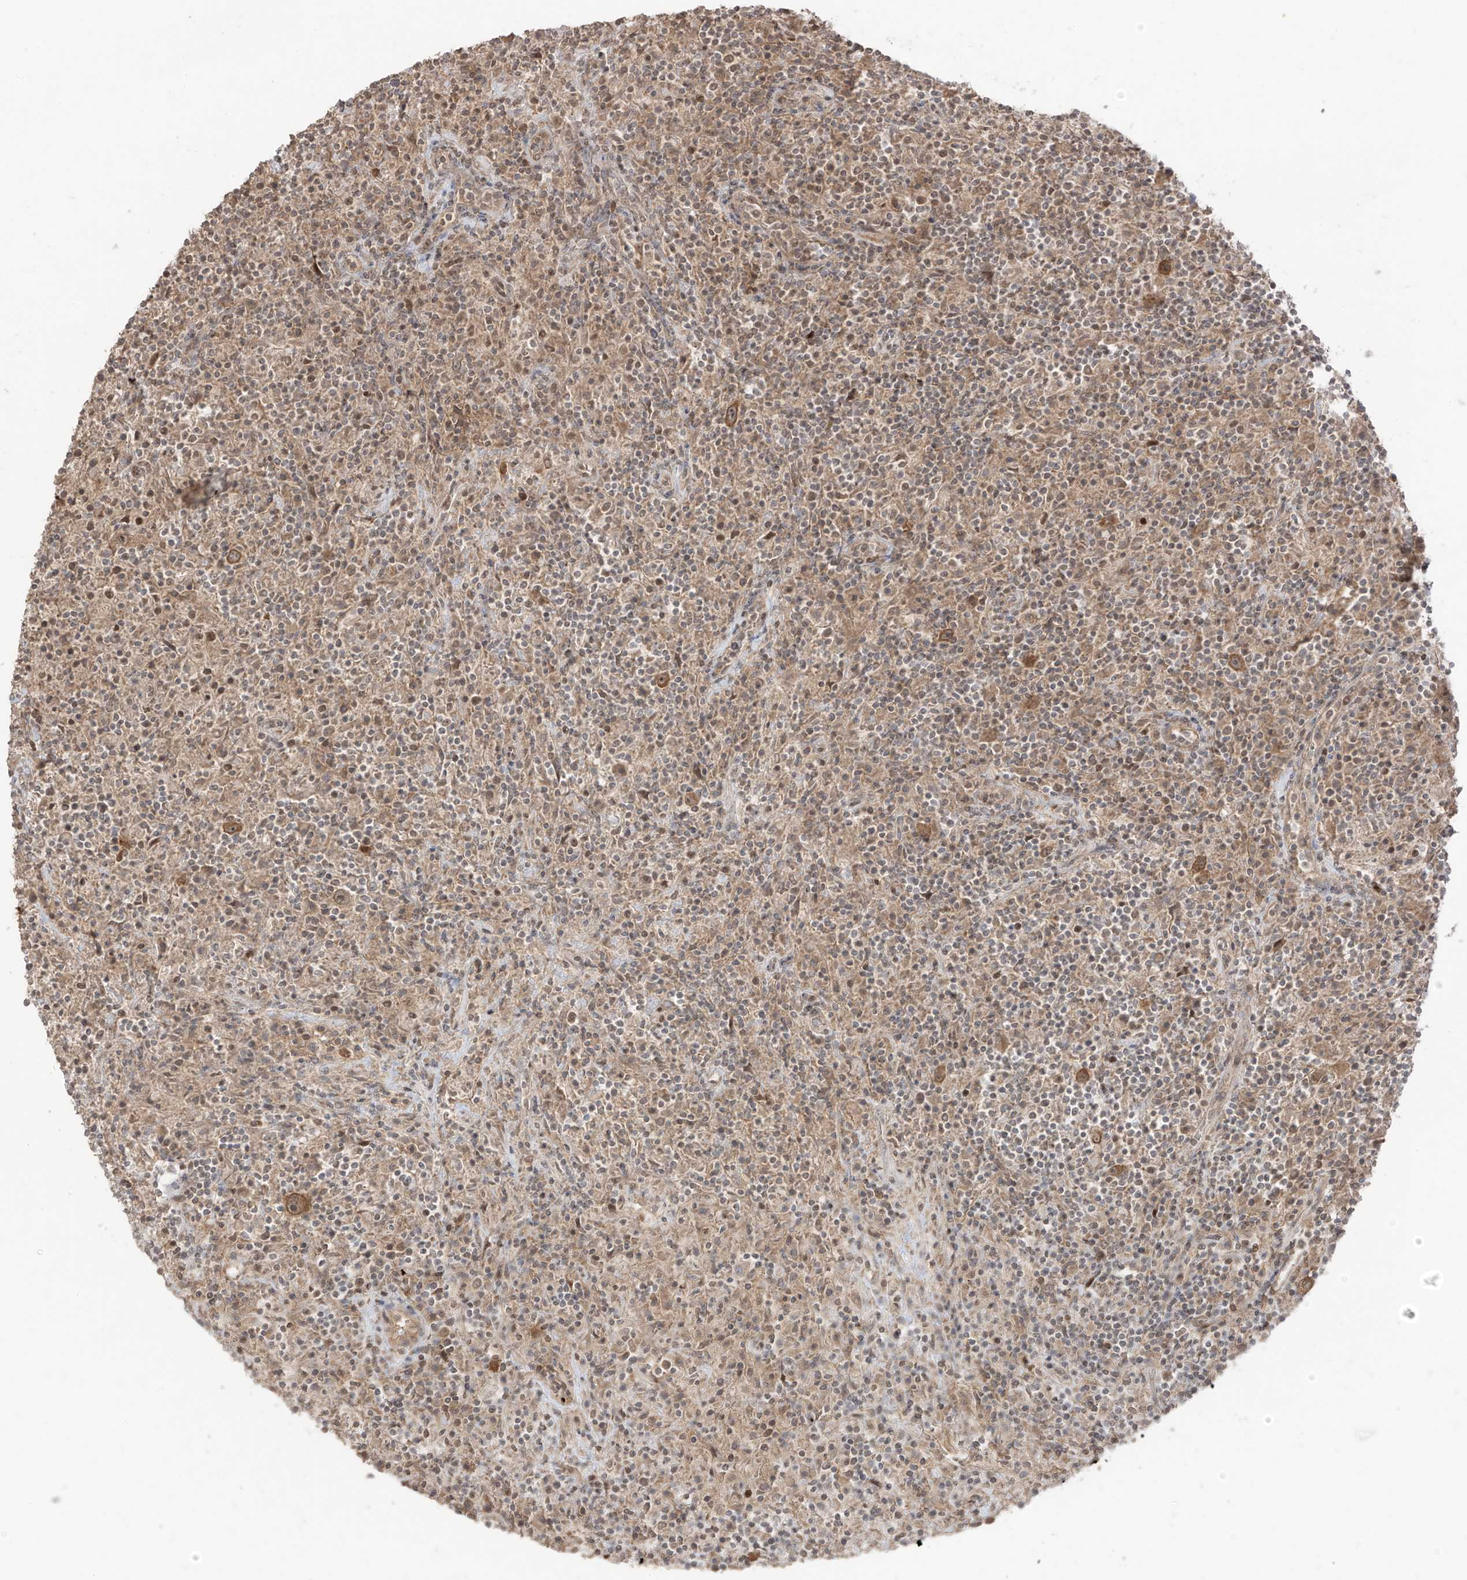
{"staining": {"intensity": "moderate", "quantity": ">75%", "location": "cytoplasmic/membranous"}, "tissue": "lymphoma", "cell_type": "Tumor cells", "image_type": "cancer", "snomed": [{"axis": "morphology", "description": "Hodgkin's disease, NOS"}, {"axis": "topography", "description": "Lymph node"}], "caption": "Immunohistochemical staining of human Hodgkin's disease demonstrates medium levels of moderate cytoplasmic/membranous protein expression in approximately >75% of tumor cells. (DAB IHC, brown staining for protein, blue staining for nuclei).", "gene": "COLGALT2", "patient": {"sex": "male", "age": 70}}